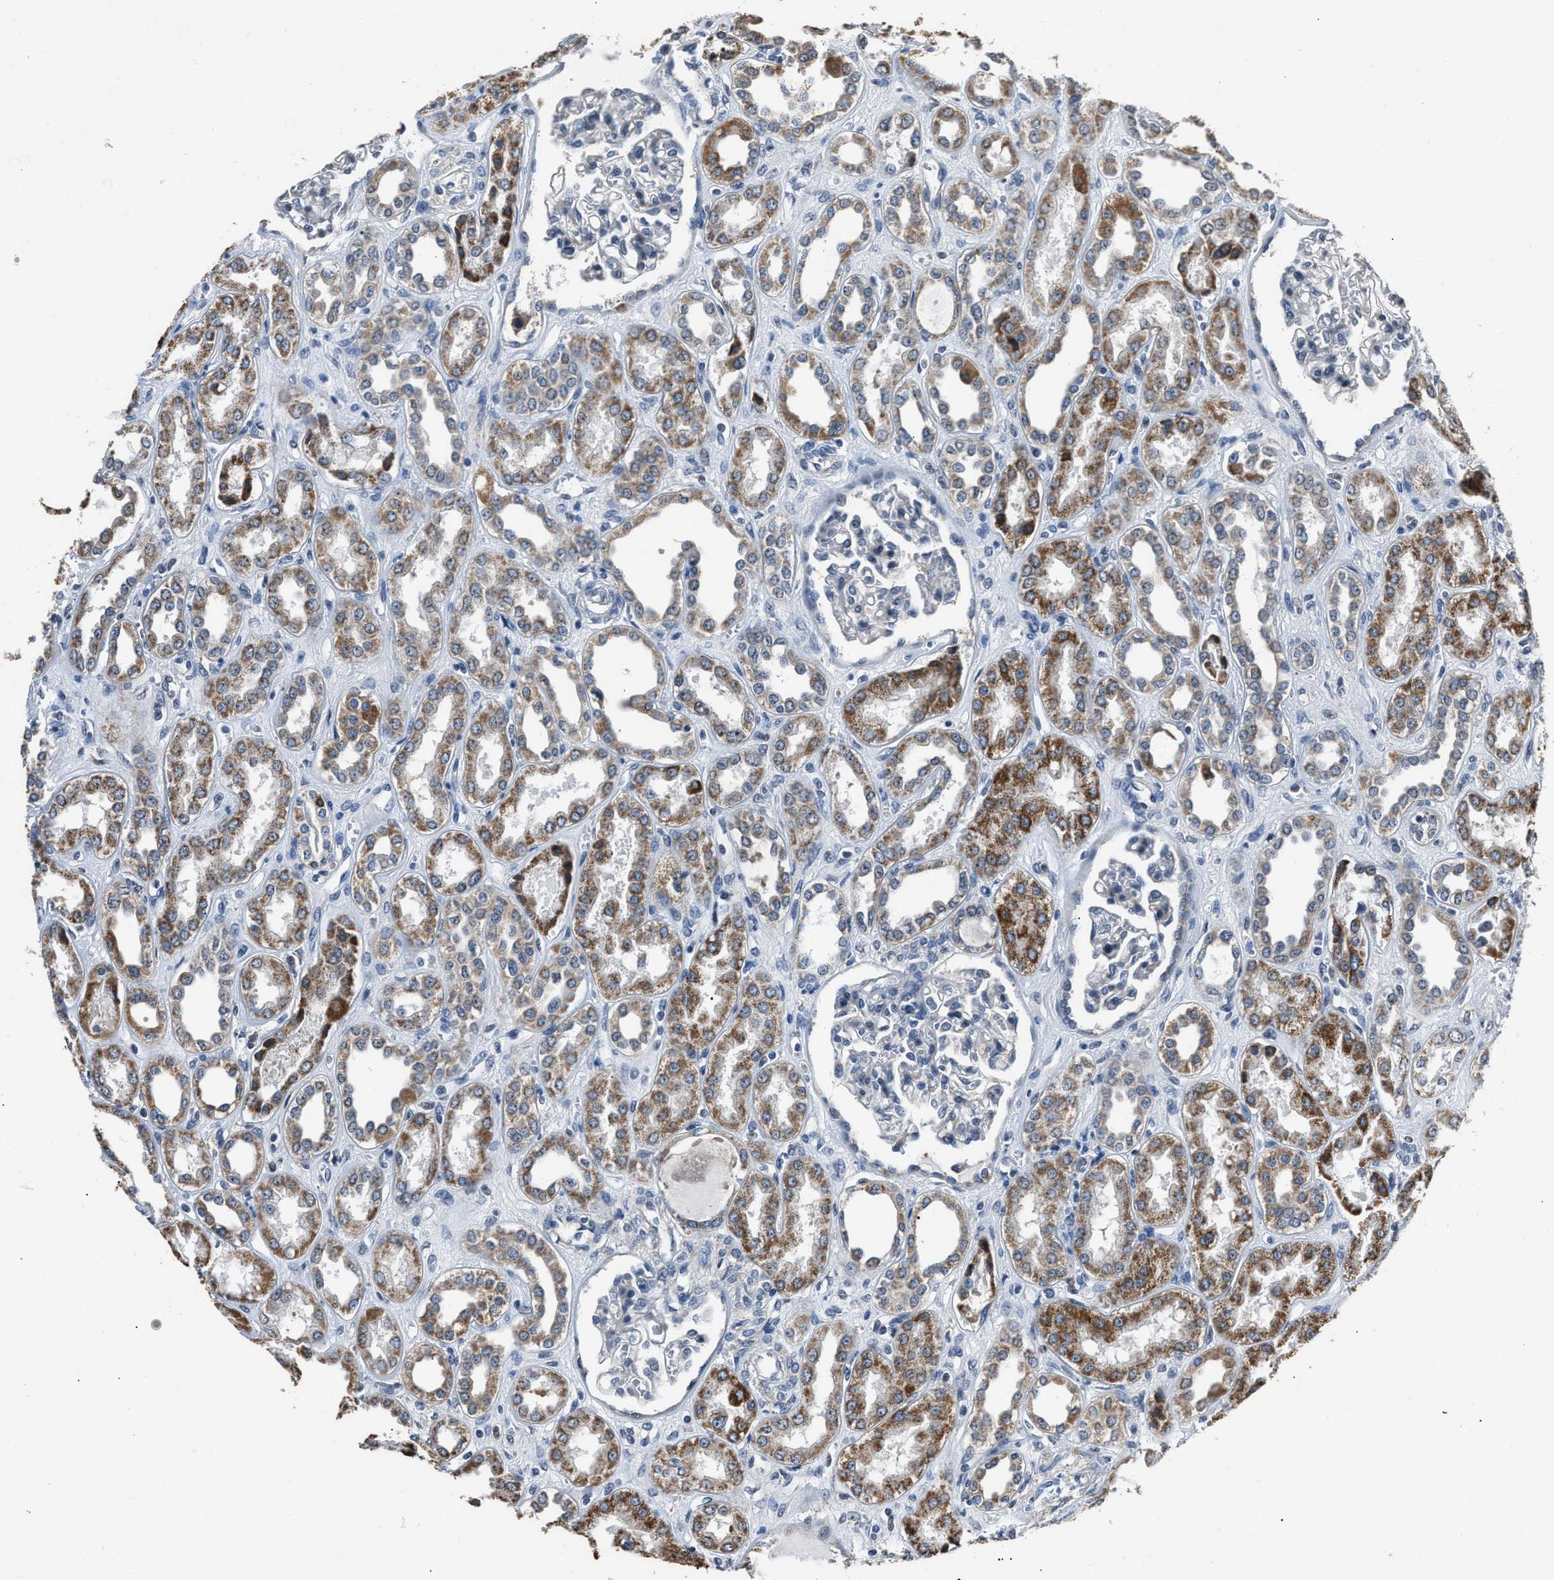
{"staining": {"intensity": "negative", "quantity": "none", "location": "none"}, "tissue": "kidney", "cell_type": "Cells in glomeruli", "image_type": "normal", "snomed": [{"axis": "morphology", "description": "Normal tissue, NOS"}, {"axis": "topography", "description": "Kidney"}], "caption": "Cells in glomeruli show no significant protein staining in benign kidney.", "gene": "NSUN5", "patient": {"sex": "male", "age": 59}}